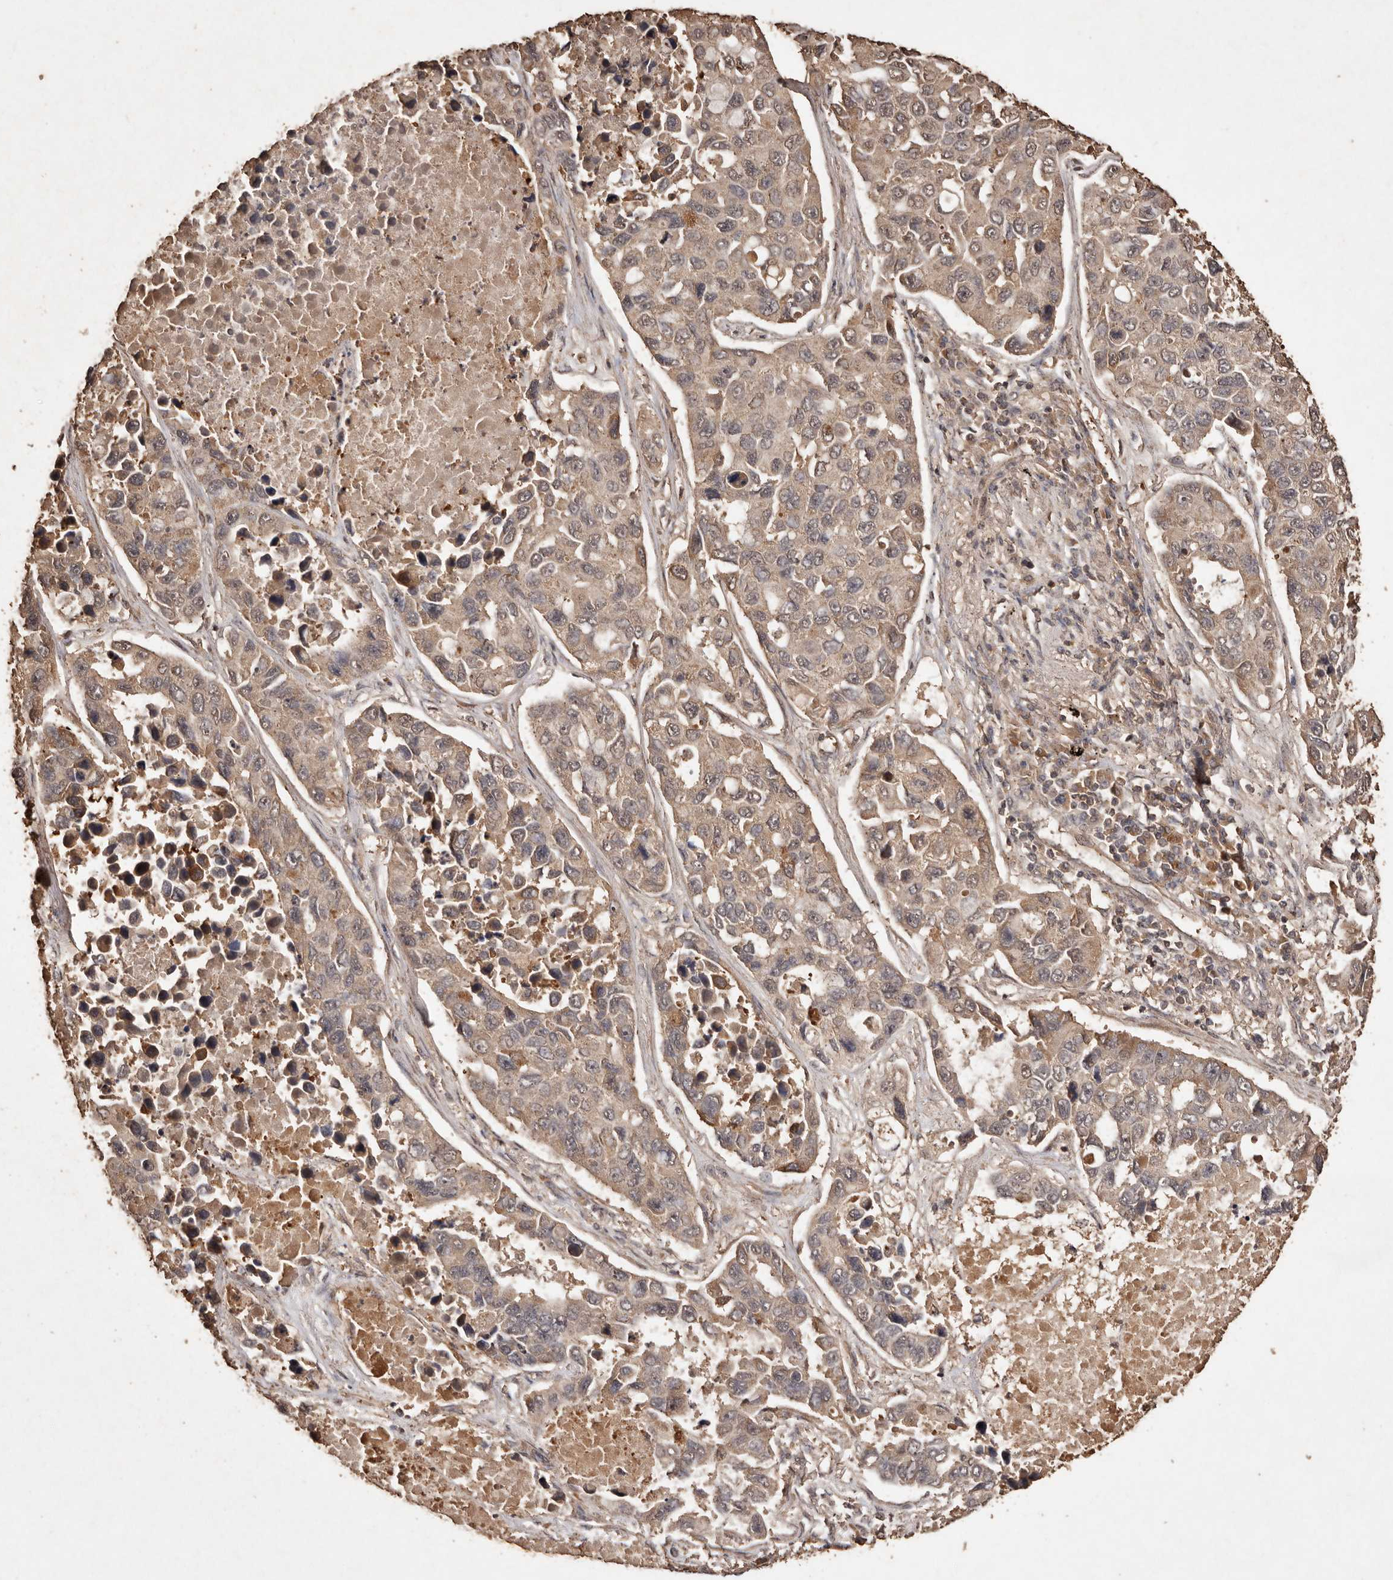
{"staining": {"intensity": "weak", "quantity": ">75%", "location": "cytoplasmic/membranous"}, "tissue": "lung cancer", "cell_type": "Tumor cells", "image_type": "cancer", "snomed": [{"axis": "morphology", "description": "Adenocarcinoma, NOS"}, {"axis": "topography", "description": "Lung"}], "caption": "Immunohistochemistry micrograph of neoplastic tissue: adenocarcinoma (lung) stained using immunohistochemistry exhibits low levels of weak protein expression localized specifically in the cytoplasmic/membranous of tumor cells, appearing as a cytoplasmic/membranous brown color.", "gene": "PKDCC", "patient": {"sex": "male", "age": 64}}